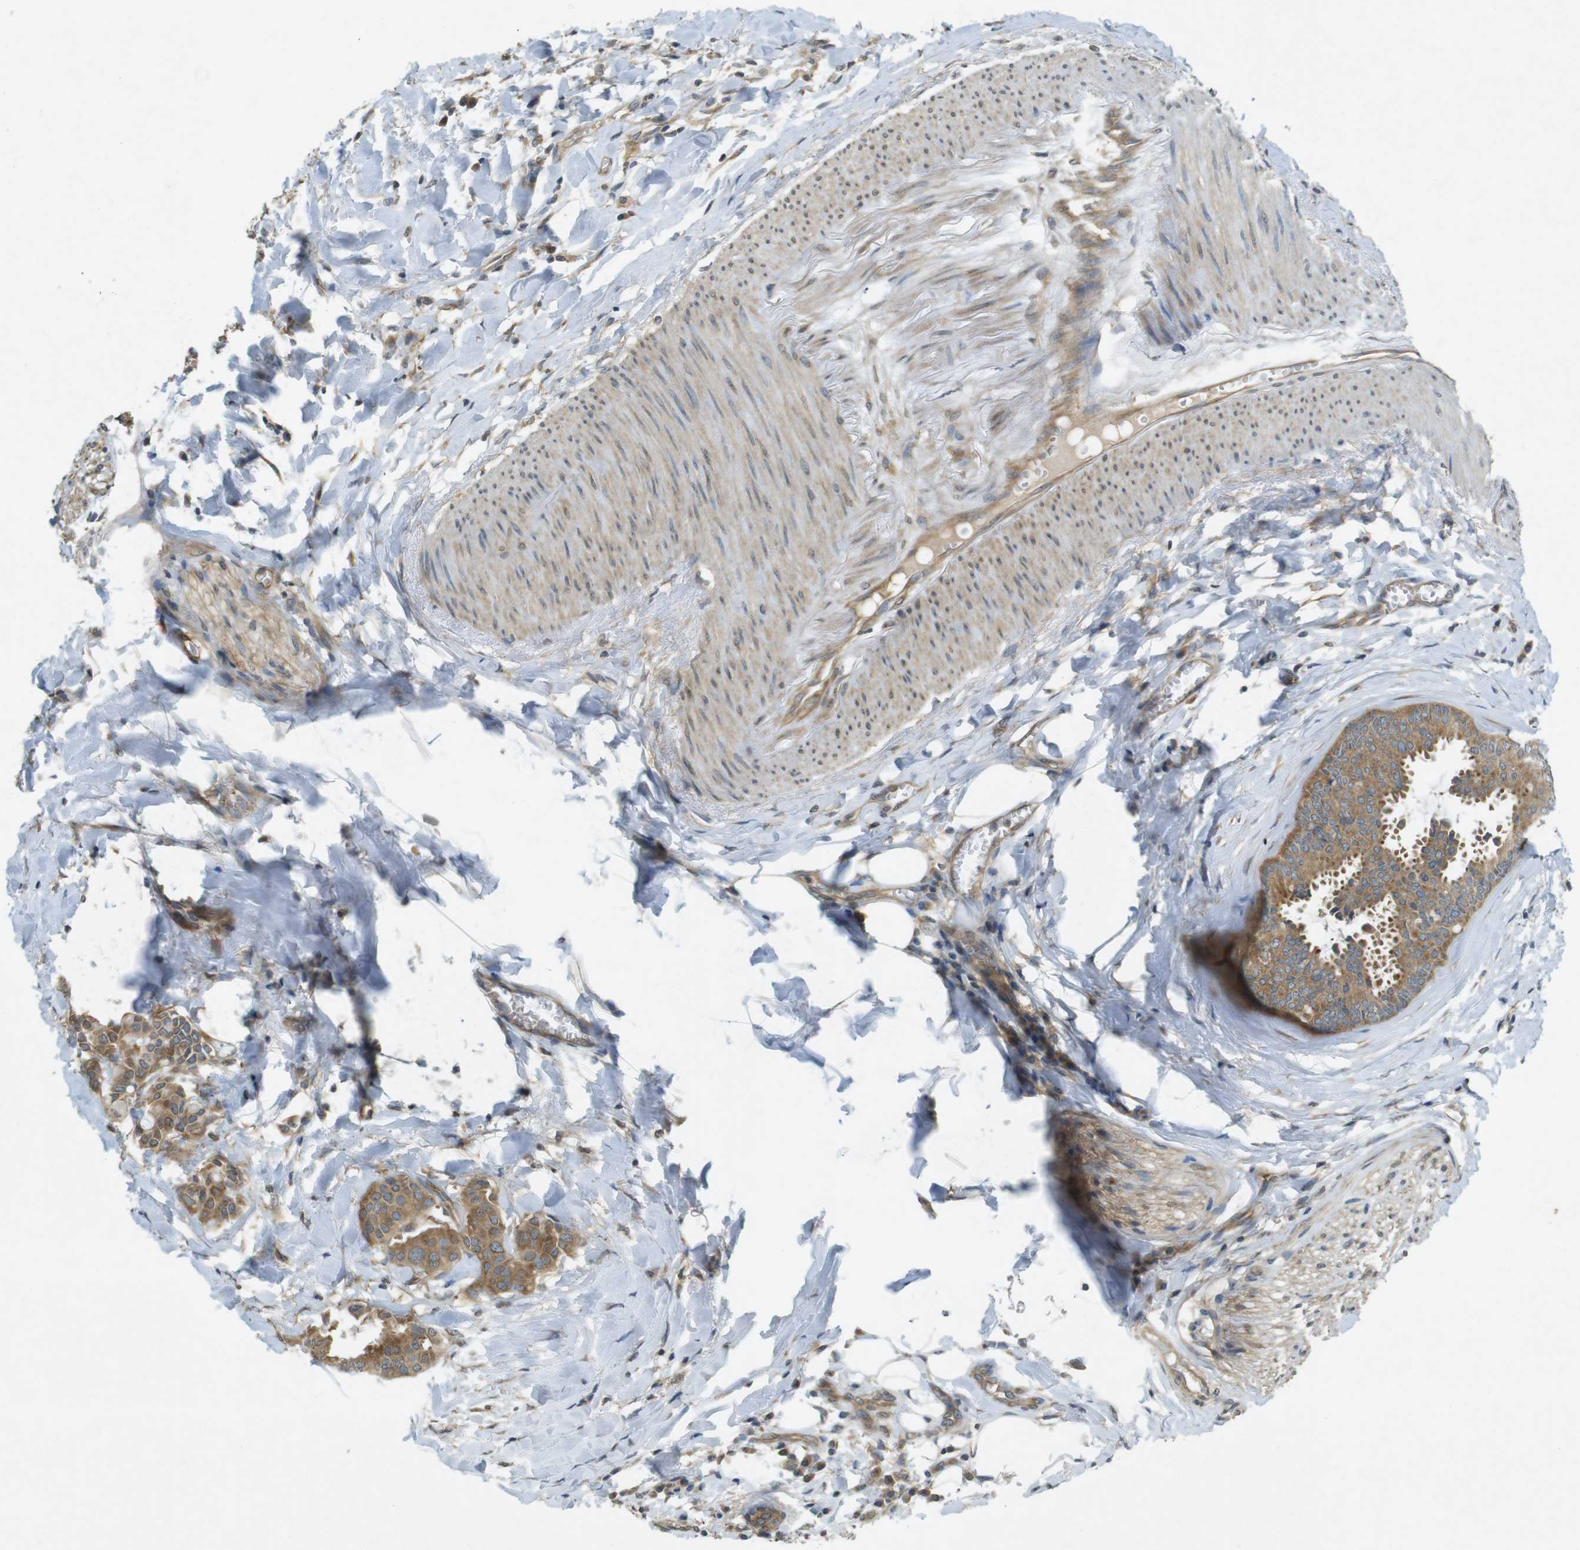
{"staining": {"intensity": "moderate", "quantity": ">75%", "location": "cytoplasmic/membranous"}, "tissue": "head and neck cancer", "cell_type": "Tumor cells", "image_type": "cancer", "snomed": [{"axis": "morphology", "description": "Adenocarcinoma, NOS"}, {"axis": "topography", "description": "Salivary gland"}, {"axis": "topography", "description": "Head-Neck"}], "caption": "A photomicrograph of human head and neck adenocarcinoma stained for a protein shows moderate cytoplasmic/membranous brown staining in tumor cells.", "gene": "KIF5B", "patient": {"sex": "female", "age": 59}}